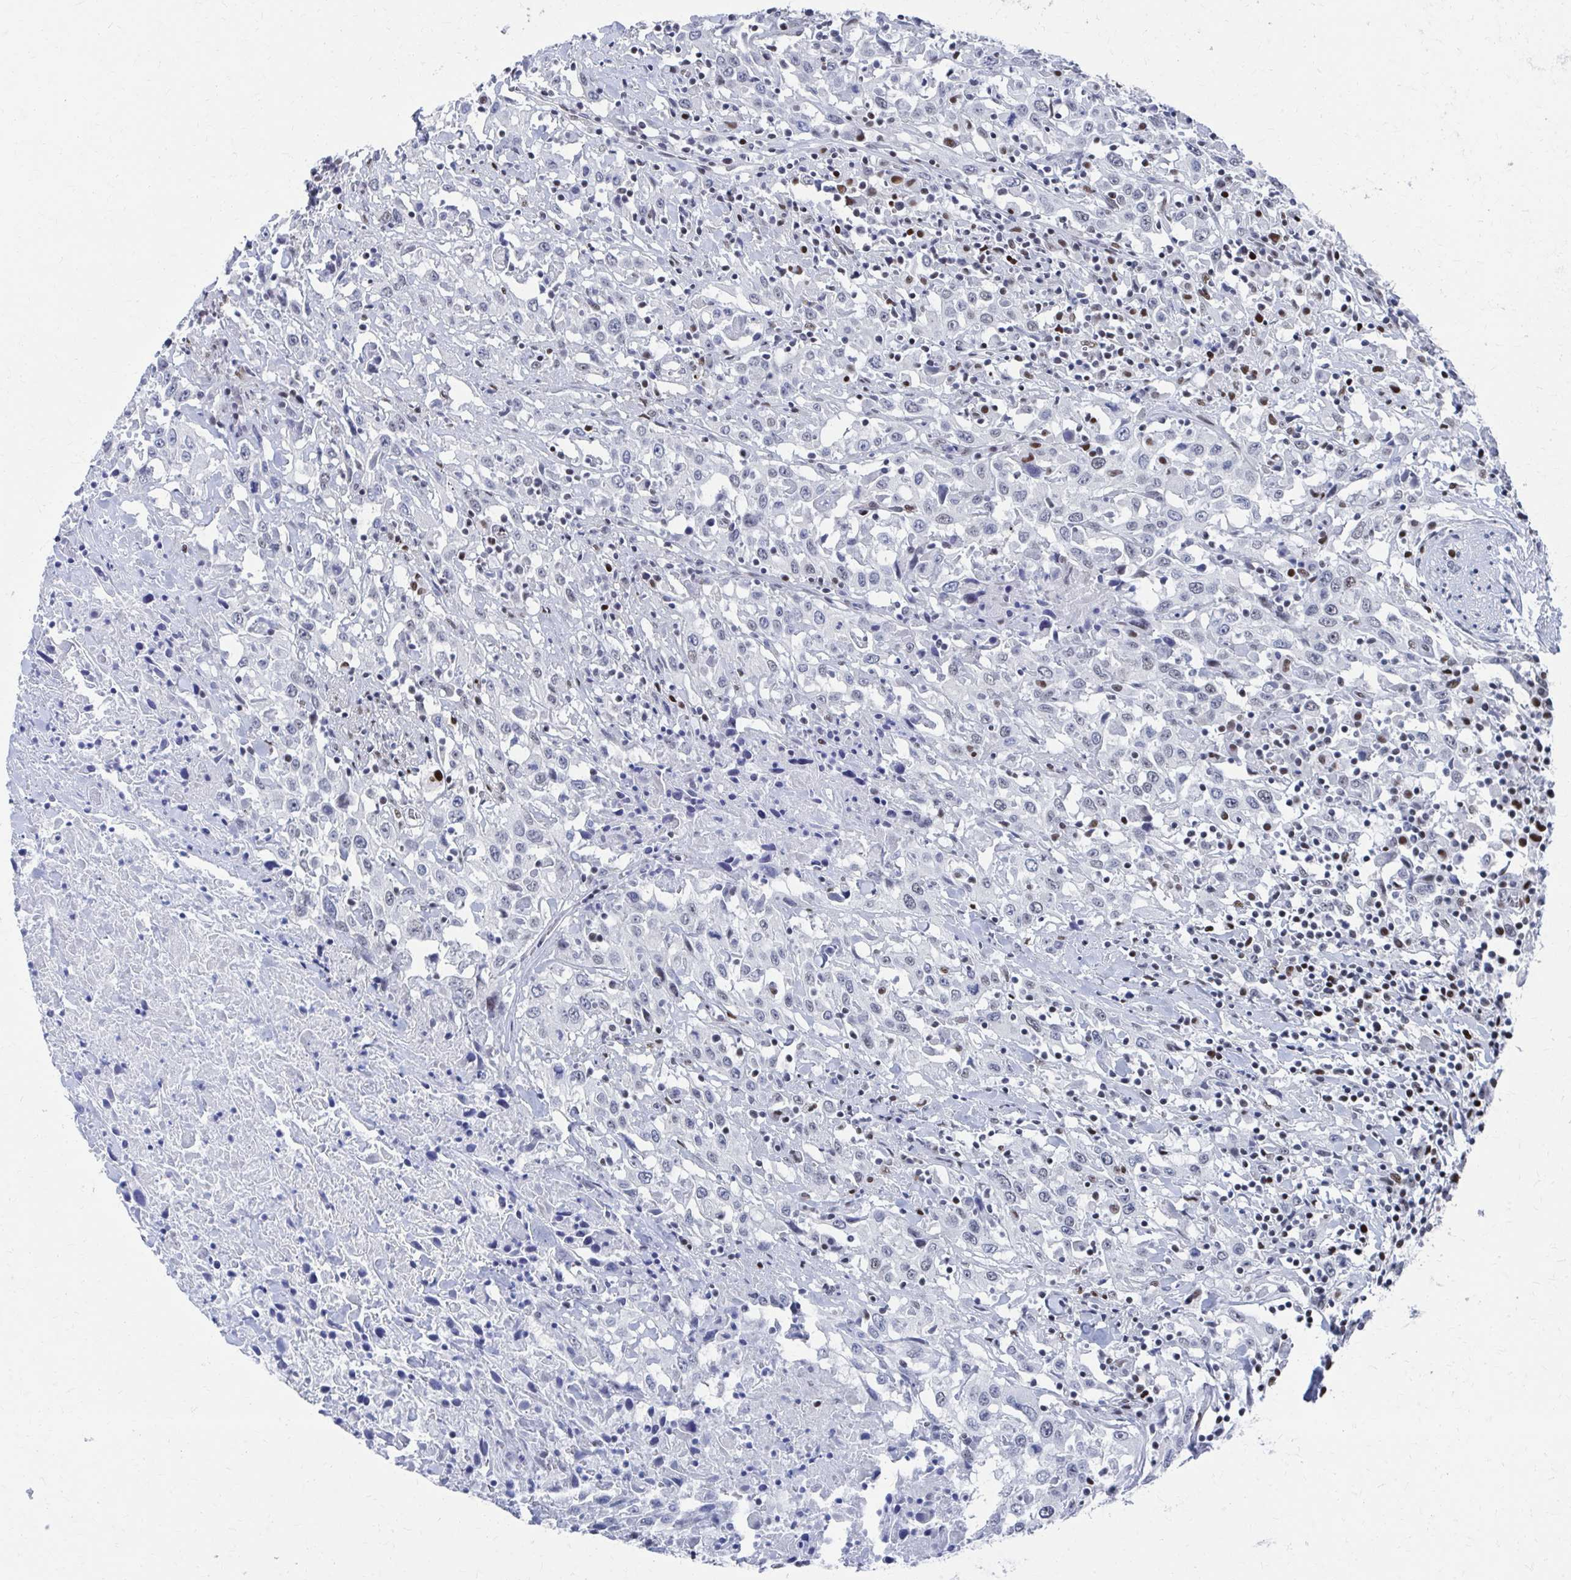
{"staining": {"intensity": "negative", "quantity": "none", "location": "none"}, "tissue": "urothelial cancer", "cell_type": "Tumor cells", "image_type": "cancer", "snomed": [{"axis": "morphology", "description": "Urothelial carcinoma, High grade"}, {"axis": "topography", "description": "Urinary bladder"}], "caption": "Immunohistochemistry (IHC) histopathology image of human urothelial cancer stained for a protein (brown), which displays no positivity in tumor cells.", "gene": "CDIN1", "patient": {"sex": "male", "age": 61}}